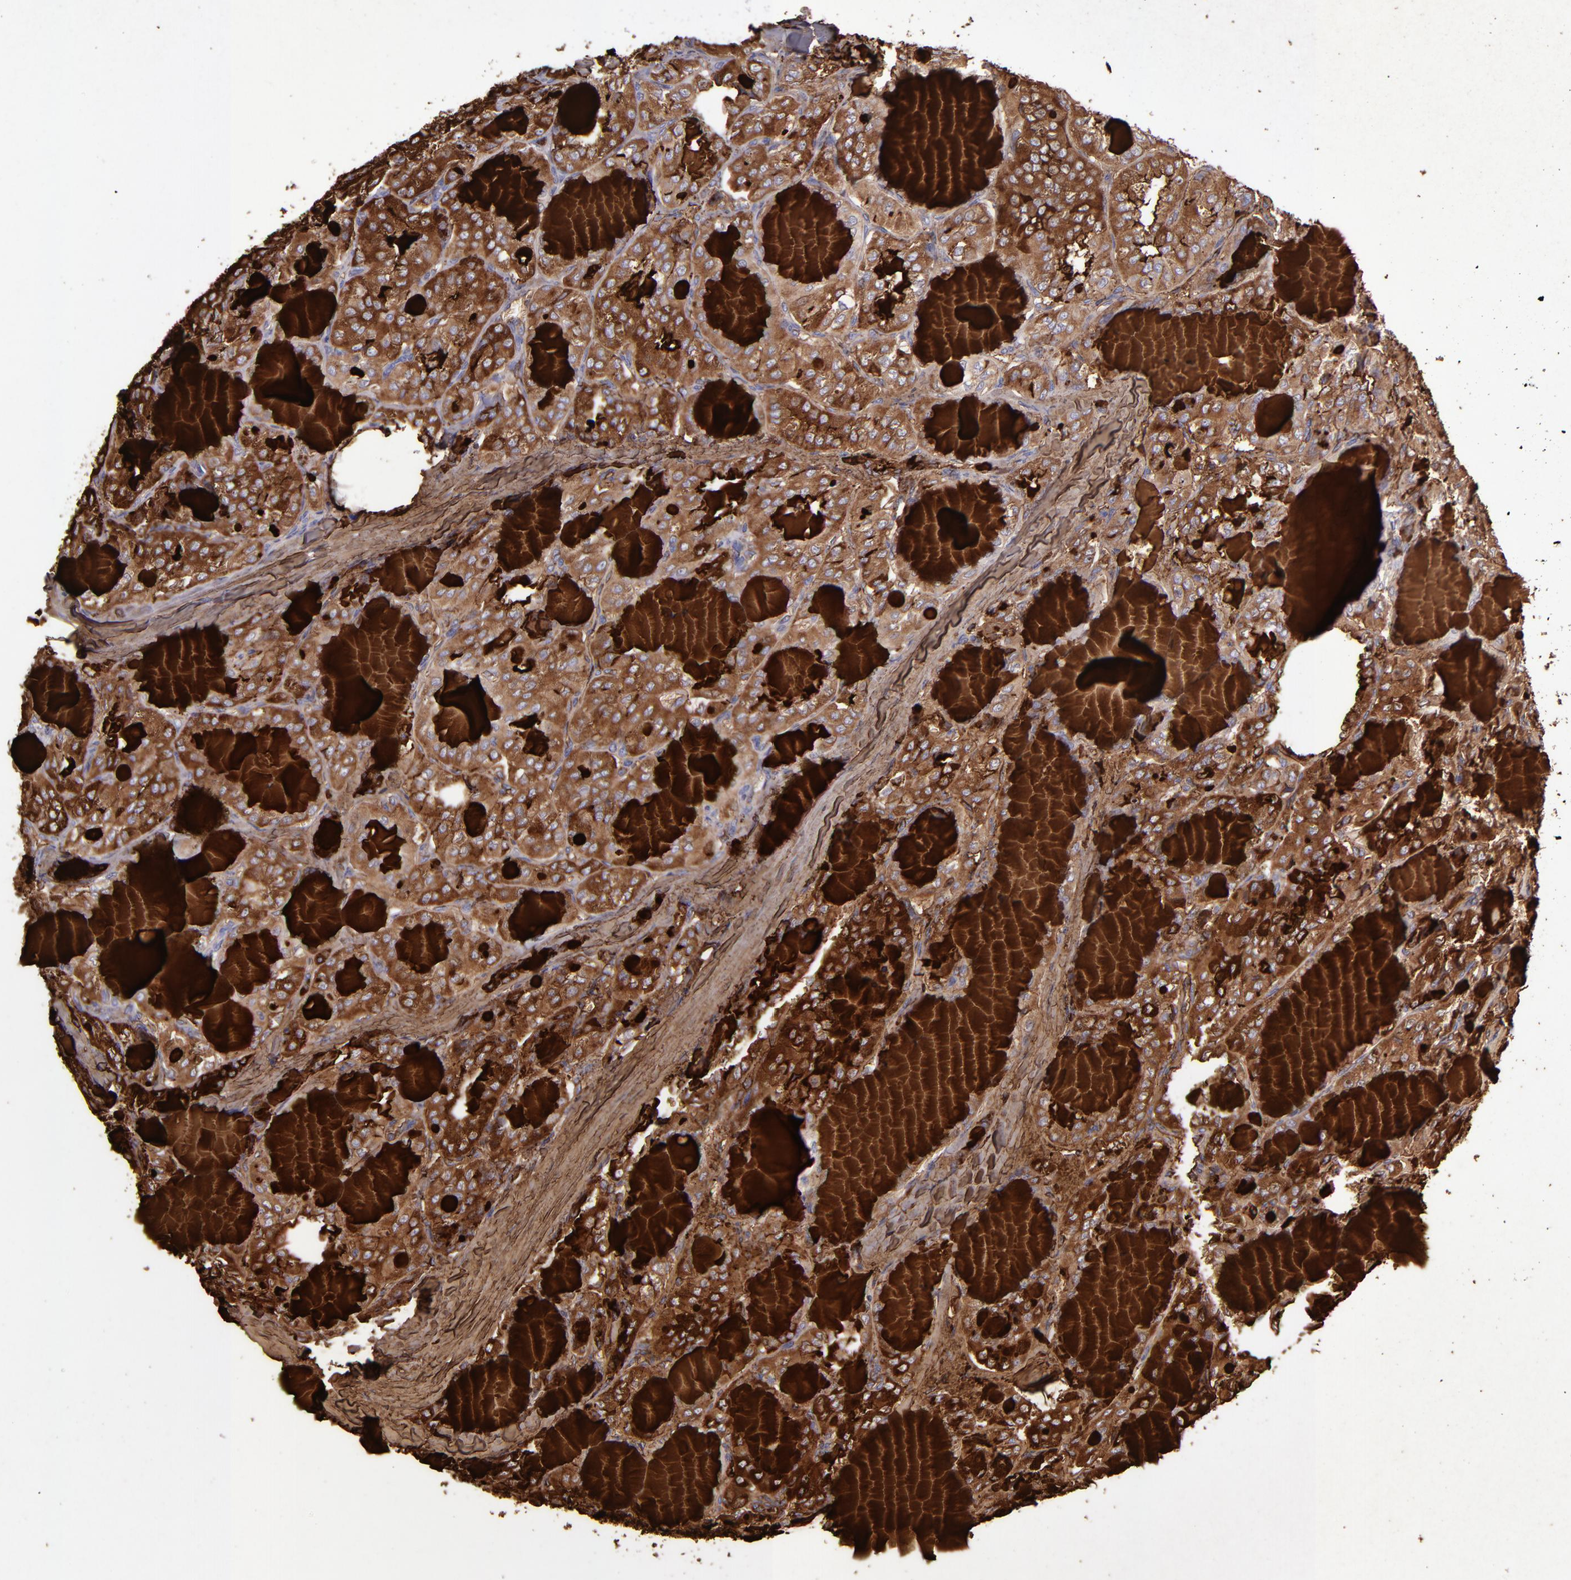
{"staining": {"intensity": "strong", "quantity": ">75%", "location": "cytoplasmic/membranous"}, "tissue": "thyroid cancer", "cell_type": "Tumor cells", "image_type": "cancer", "snomed": [{"axis": "morphology", "description": "Papillary adenocarcinoma, NOS"}, {"axis": "topography", "description": "Thyroid gland"}], "caption": "A micrograph of papillary adenocarcinoma (thyroid) stained for a protein demonstrates strong cytoplasmic/membranous brown staining in tumor cells.", "gene": "TG", "patient": {"sex": "male", "age": 20}}